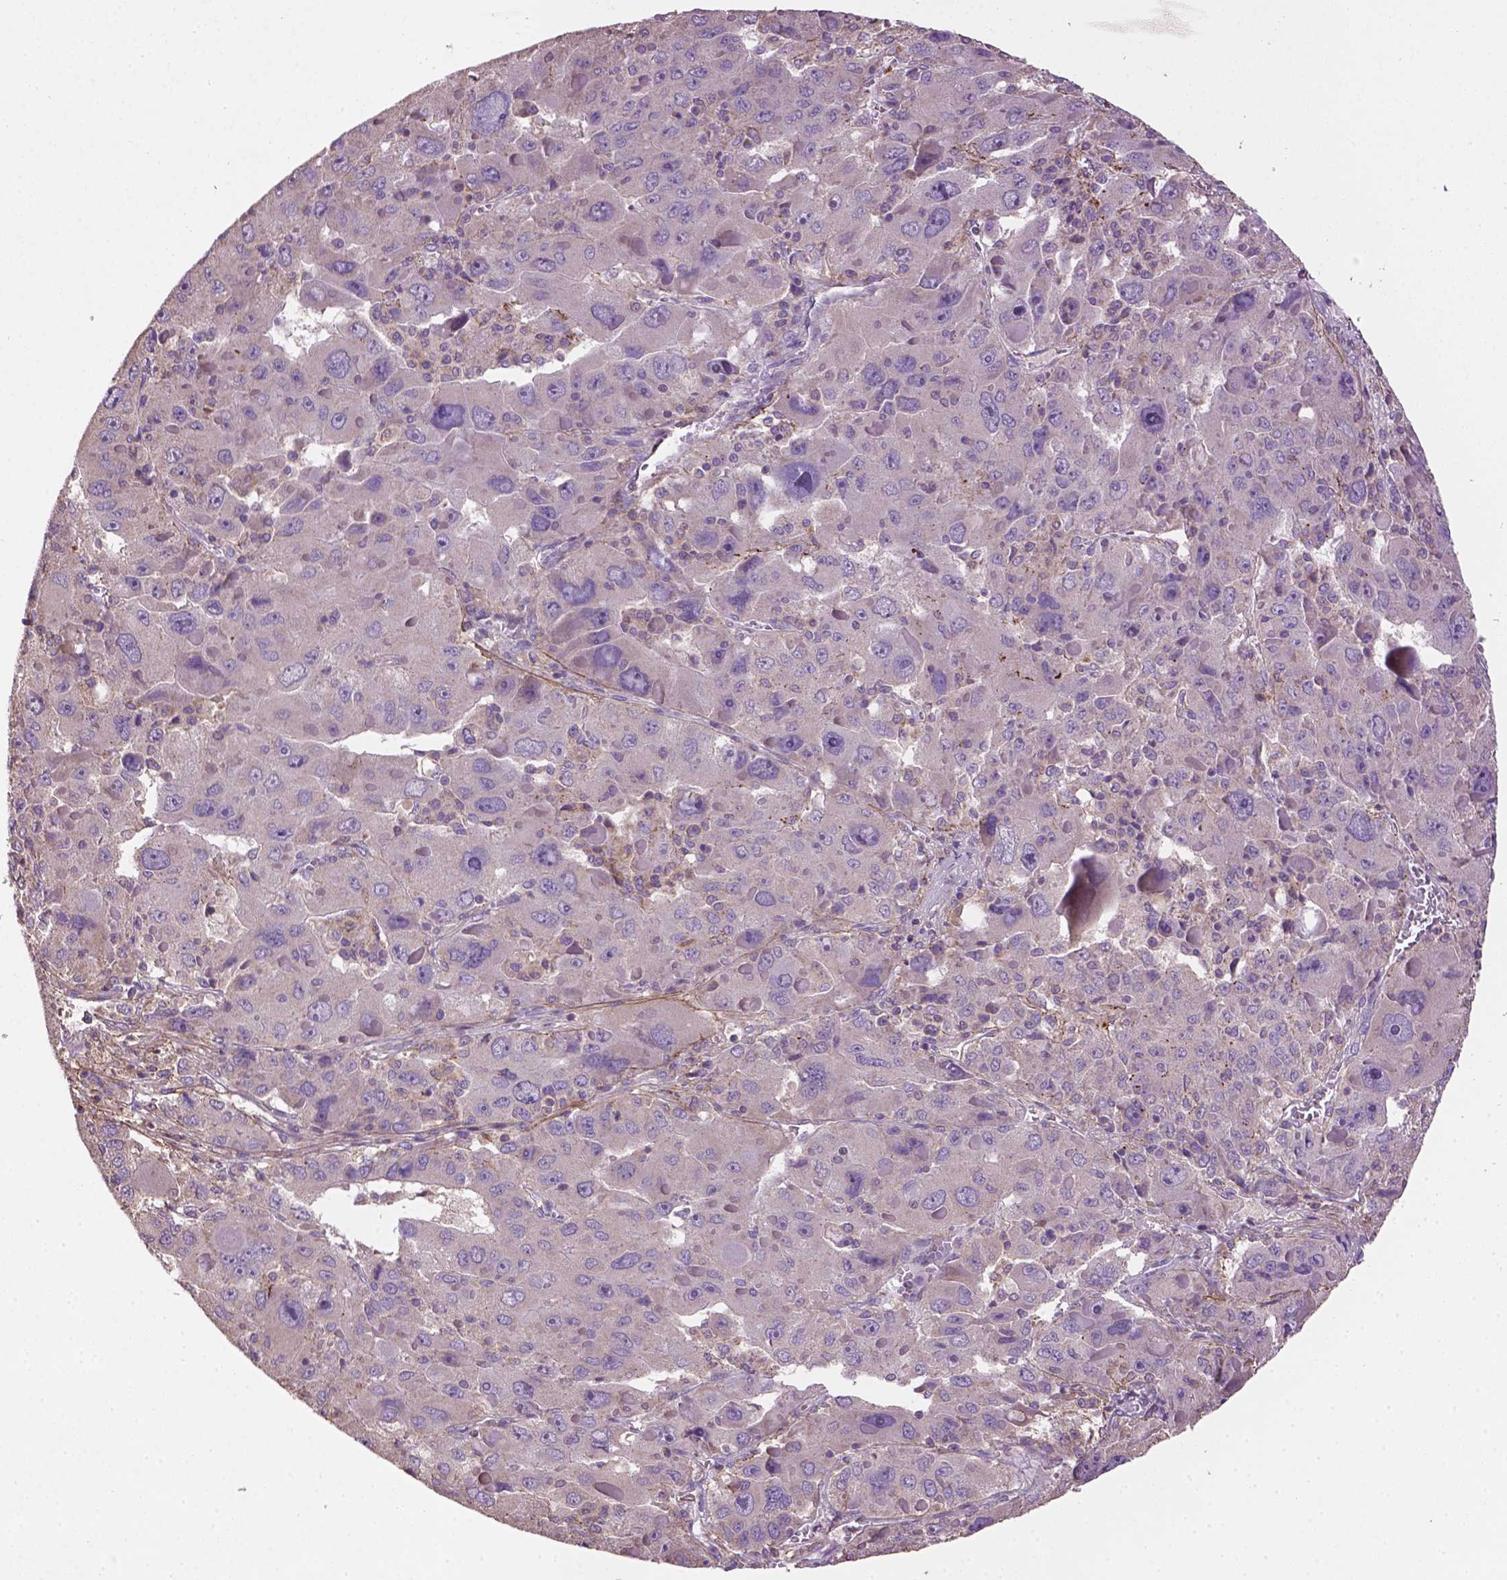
{"staining": {"intensity": "negative", "quantity": "none", "location": "none"}, "tissue": "liver cancer", "cell_type": "Tumor cells", "image_type": "cancer", "snomed": [{"axis": "morphology", "description": "Carcinoma, Hepatocellular, NOS"}, {"axis": "topography", "description": "Liver"}], "caption": "Tumor cells are negative for brown protein staining in hepatocellular carcinoma (liver). Brightfield microscopy of IHC stained with DAB (brown) and hematoxylin (blue), captured at high magnification.", "gene": "LRRC3C", "patient": {"sex": "female", "age": 41}}